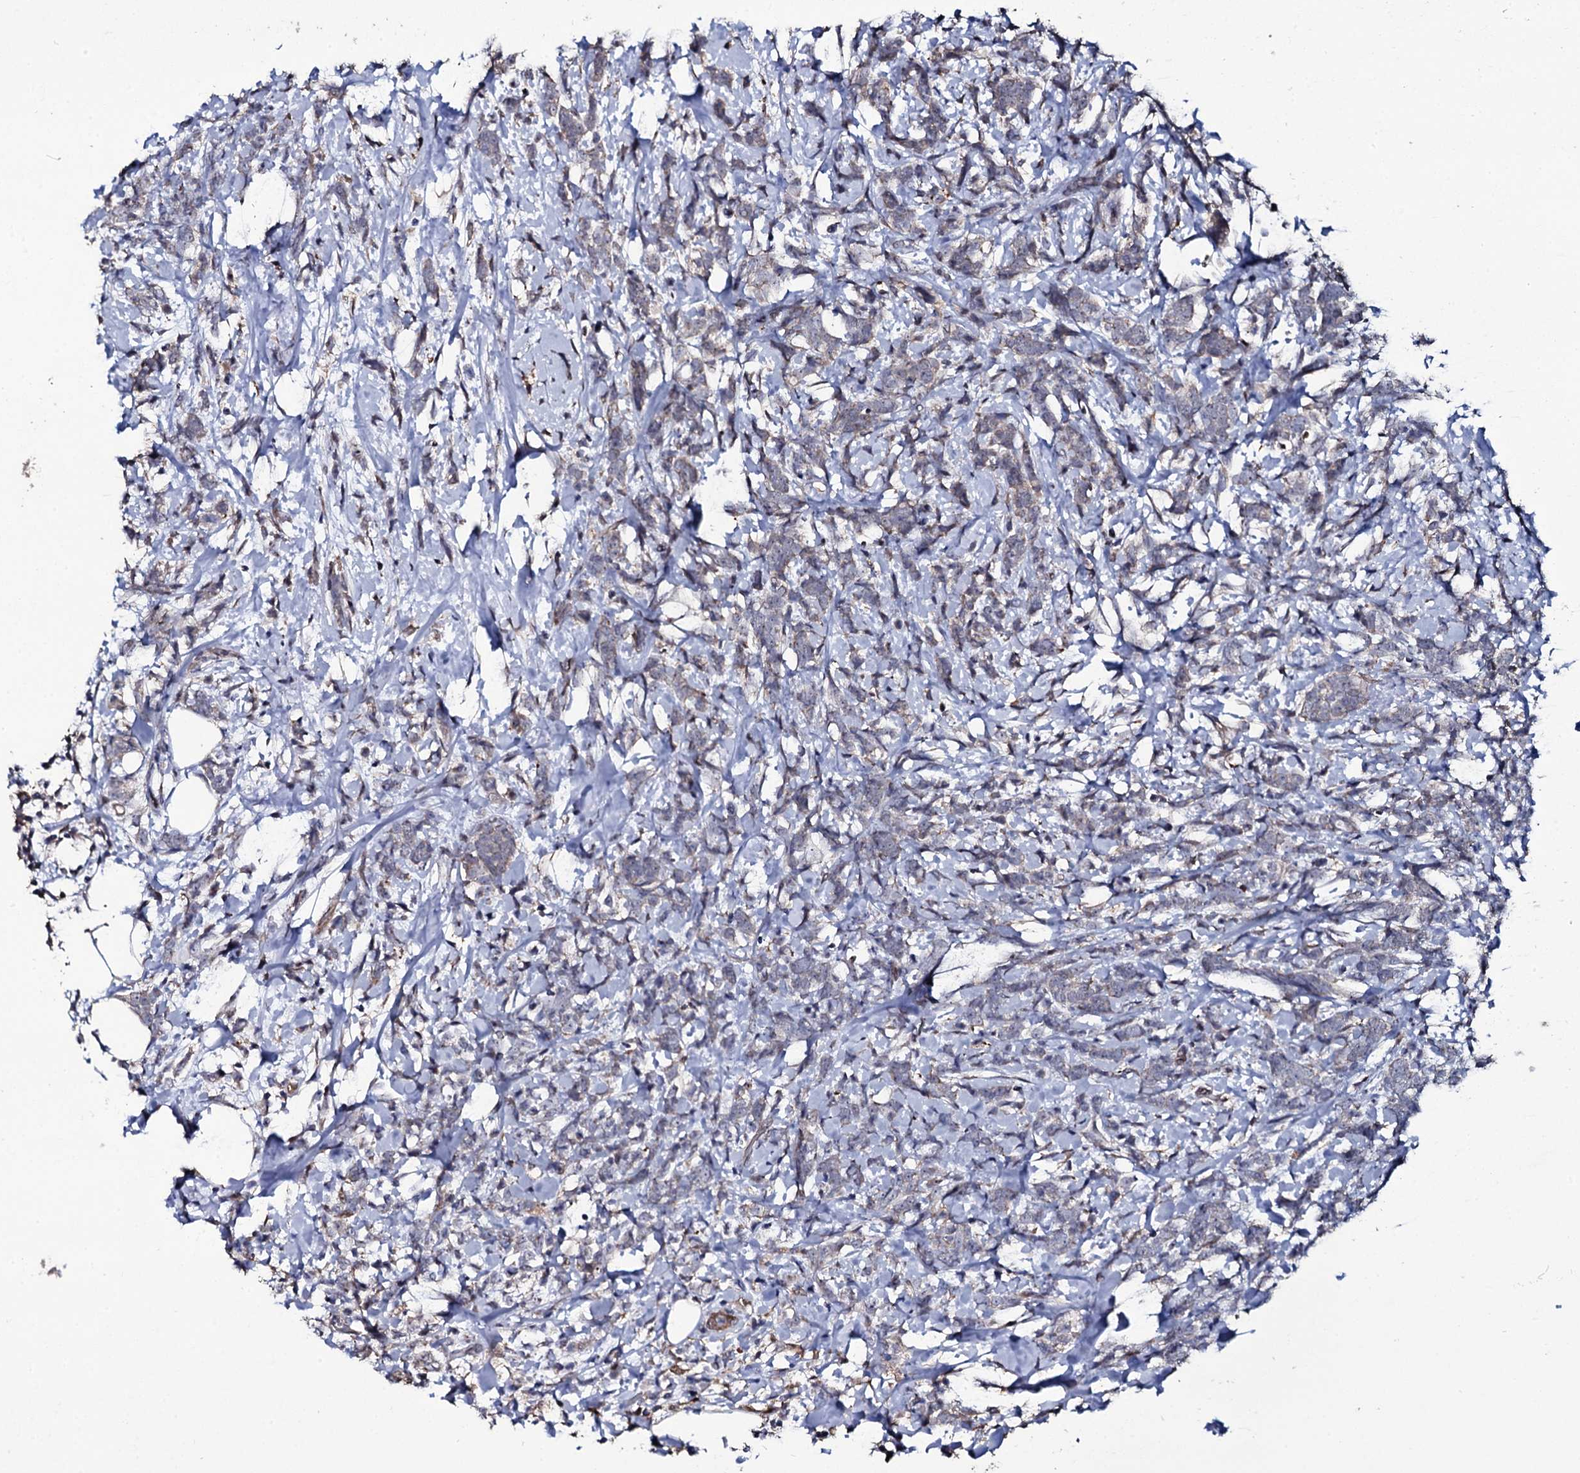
{"staining": {"intensity": "weak", "quantity": "<25%", "location": "cytoplasmic/membranous"}, "tissue": "breast cancer", "cell_type": "Tumor cells", "image_type": "cancer", "snomed": [{"axis": "morphology", "description": "Lobular carcinoma"}, {"axis": "topography", "description": "Breast"}], "caption": "The photomicrograph displays no staining of tumor cells in lobular carcinoma (breast).", "gene": "CRYL1", "patient": {"sex": "female", "age": 58}}